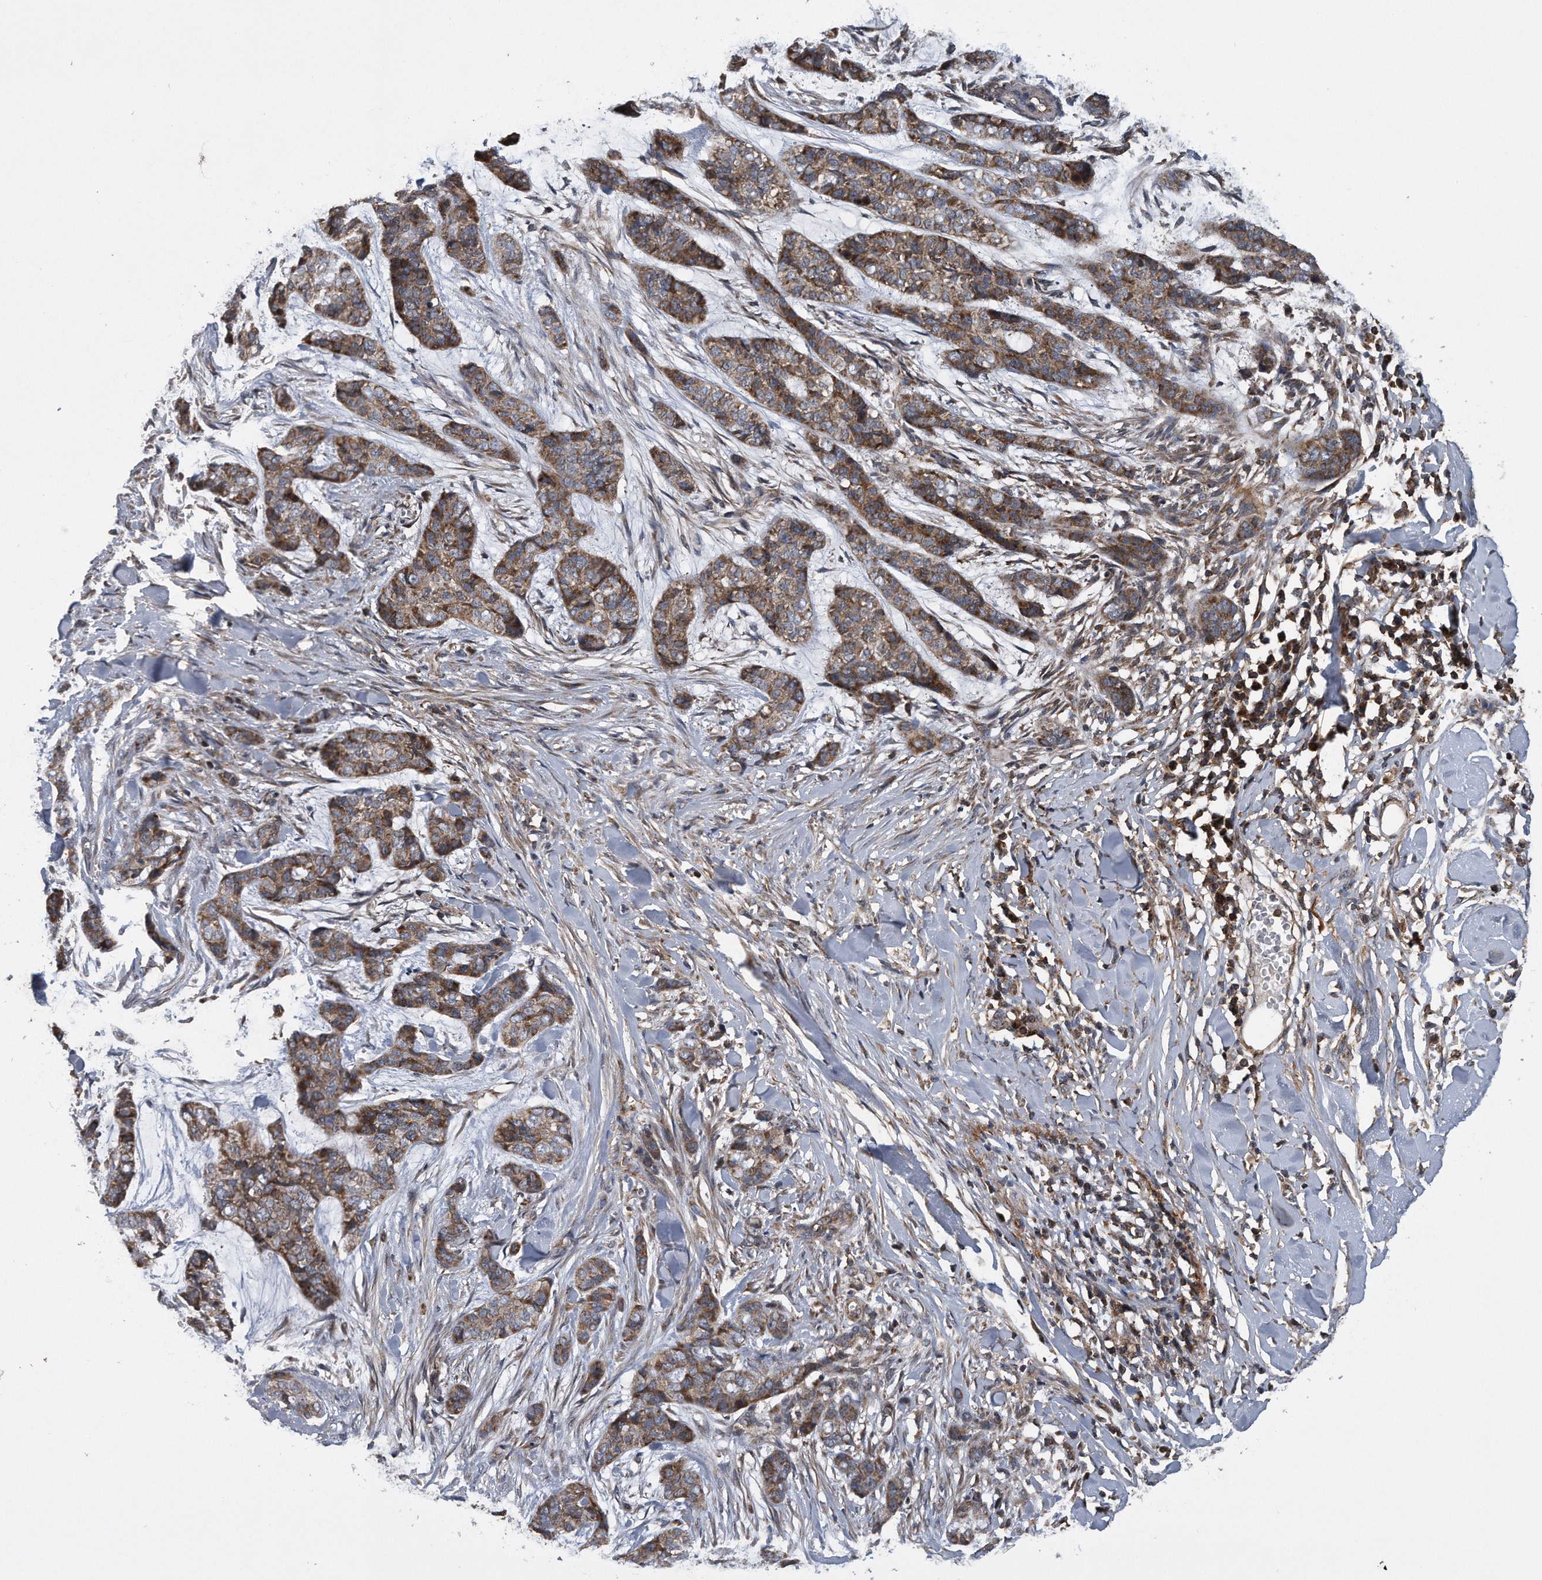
{"staining": {"intensity": "moderate", "quantity": ">75%", "location": "cytoplasmic/membranous"}, "tissue": "skin cancer", "cell_type": "Tumor cells", "image_type": "cancer", "snomed": [{"axis": "morphology", "description": "Basal cell carcinoma"}, {"axis": "topography", "description": "Skin"}], "caption": "Human skin cancer stained for a protein (brown) reveals moderate cytoplasmic/membranous positive positivity in approximately >75% of tumor cells.", "gene": "ALPK2", "patient": {"sex": "female", "age": 64}}